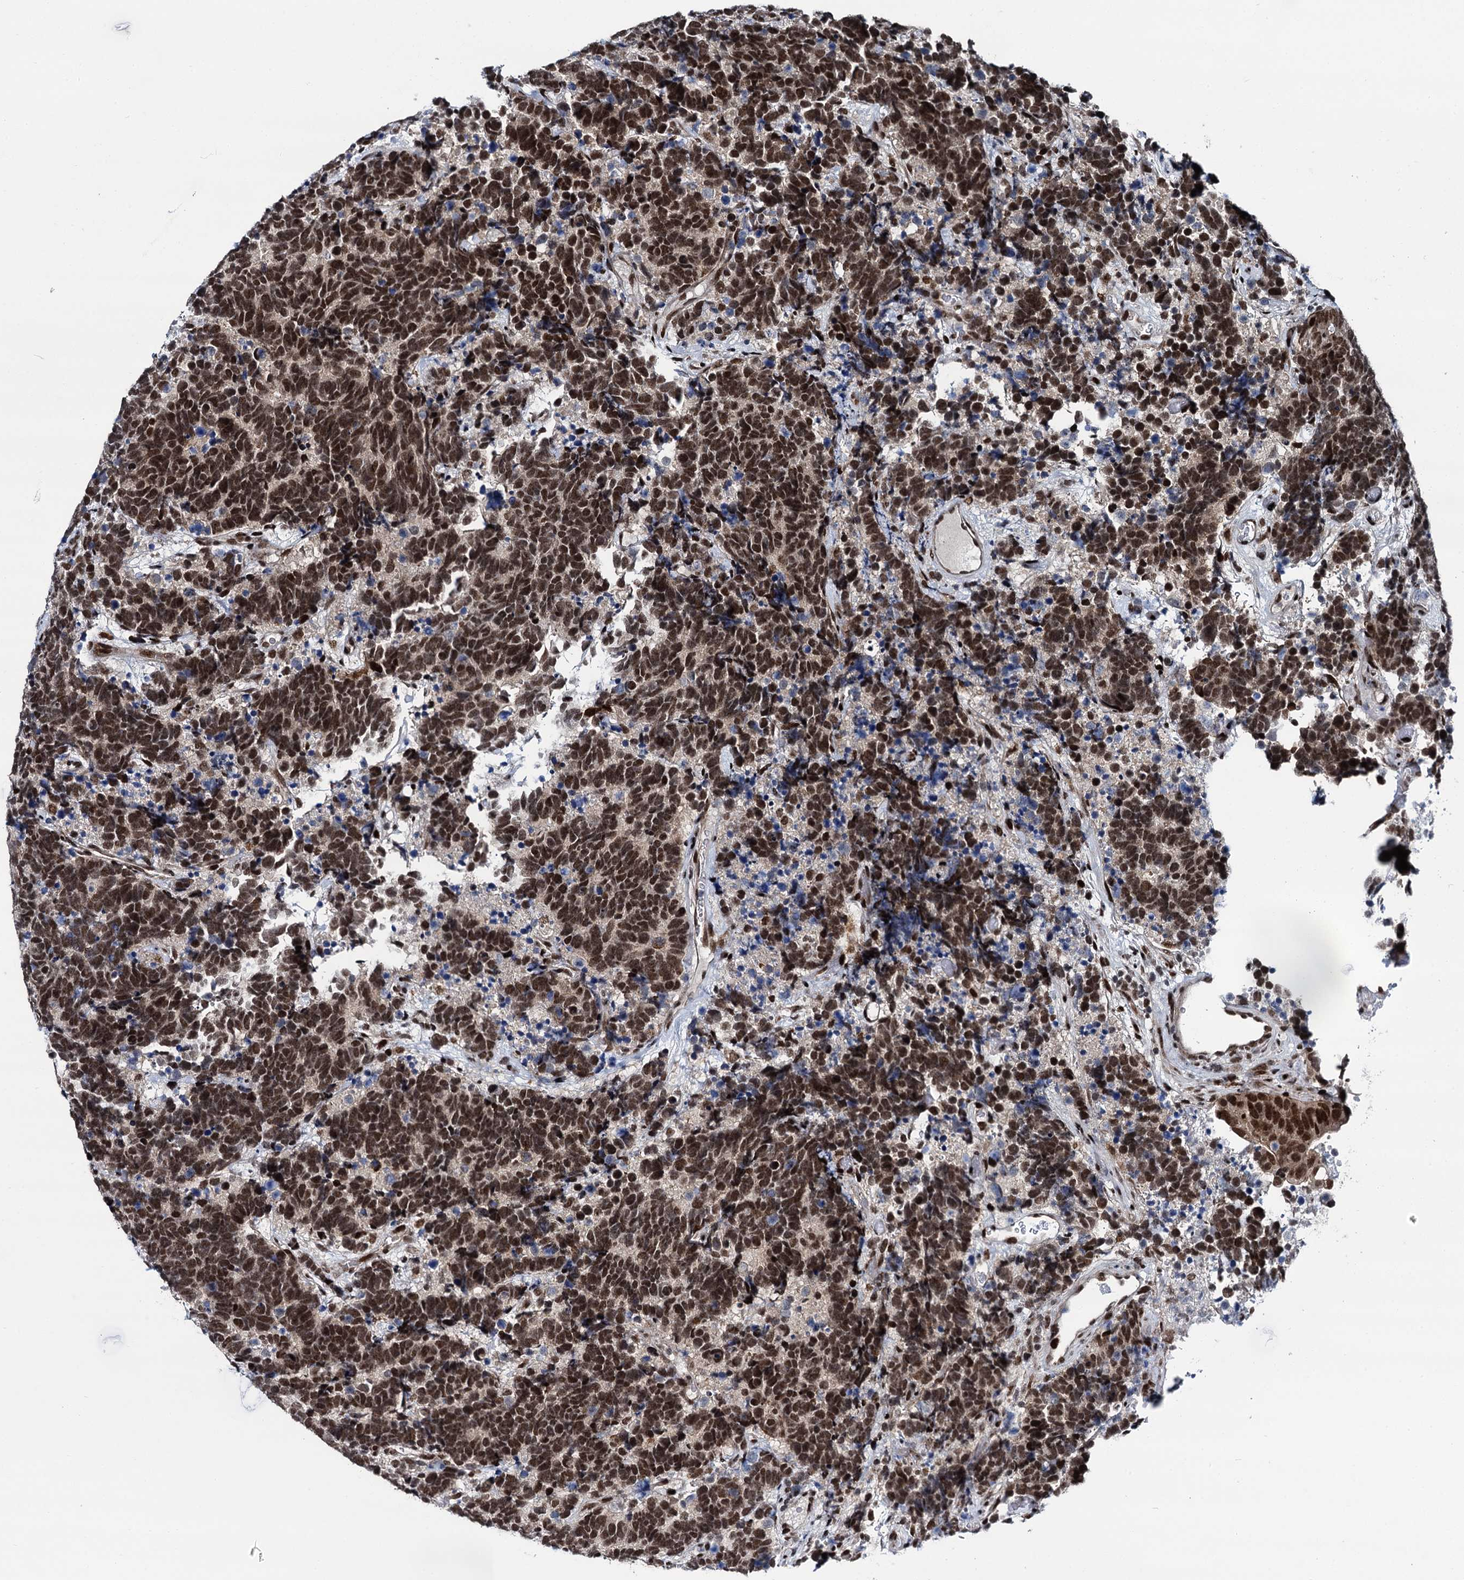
{"staining": {"intensity": "strong", "quantity": ">75%", "location": "nuclear"}, "tissue": "carcinoid", "cell_type": "Tumor cells", "image_type": "cancer", "snomed": [{"axis": "morphology", "description": "Carcinoma, NOS"}, {"axis": "morphology", "description": "Carcinoid, malignant, NOS"}, {"axis": "topography", "description": "Urinary bladder"}], "caption": "Immunohistochemical staining of human carcinoma demonstrates high levels of strong nuclear protein positivity in approximately >75% of tumor cells. The protein is stained brown, and the nuclei are stained in blue (DAB (3,3'-diaminobenzidine) IHC with brightfield microscopy, high magnification).", "gene": "RUFY2", "patient": {"sex": "male", "age": 57}}